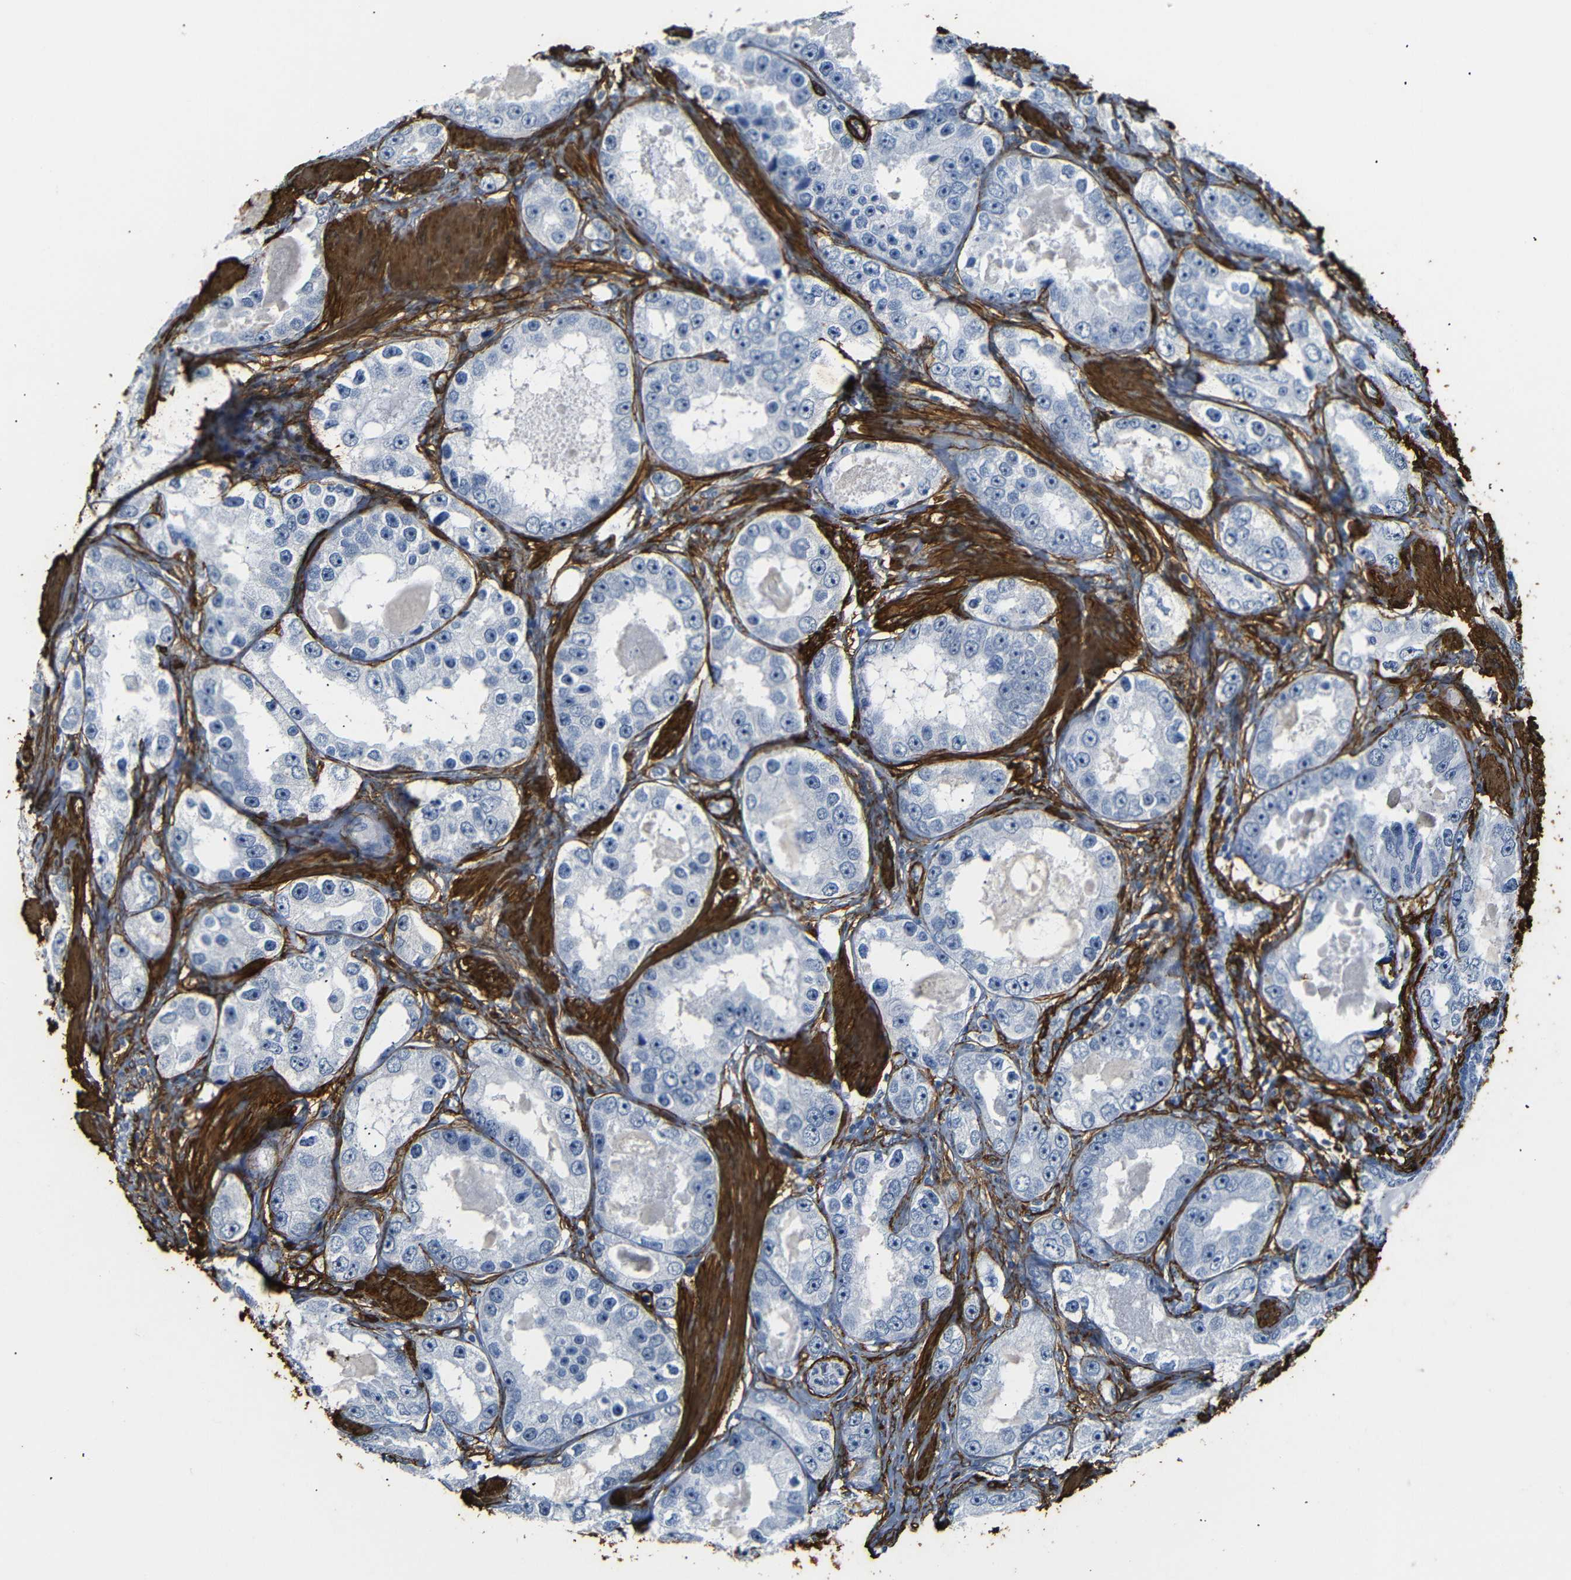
{"staining": {"intensity": "negative", "quantity": "none", "location": "none"}, "tissue": "prostate cancer", "cell_type": "Tumor cells", "image_type": "cancer", "snomed": [{"axis": "morphology", "description": "Adenocarcinoma, High grade"}, {"axis": "topography", "description": "Prostate"}], "caption": "An immunohistochemistry image of prostate adenocarcinoma (high-grade) is shown. There is no staining in tumor cells of prostate adenocarcinoma (high-grade).", "gene": "ACTA2", "patient": {"sex": "male", "age": 63}}